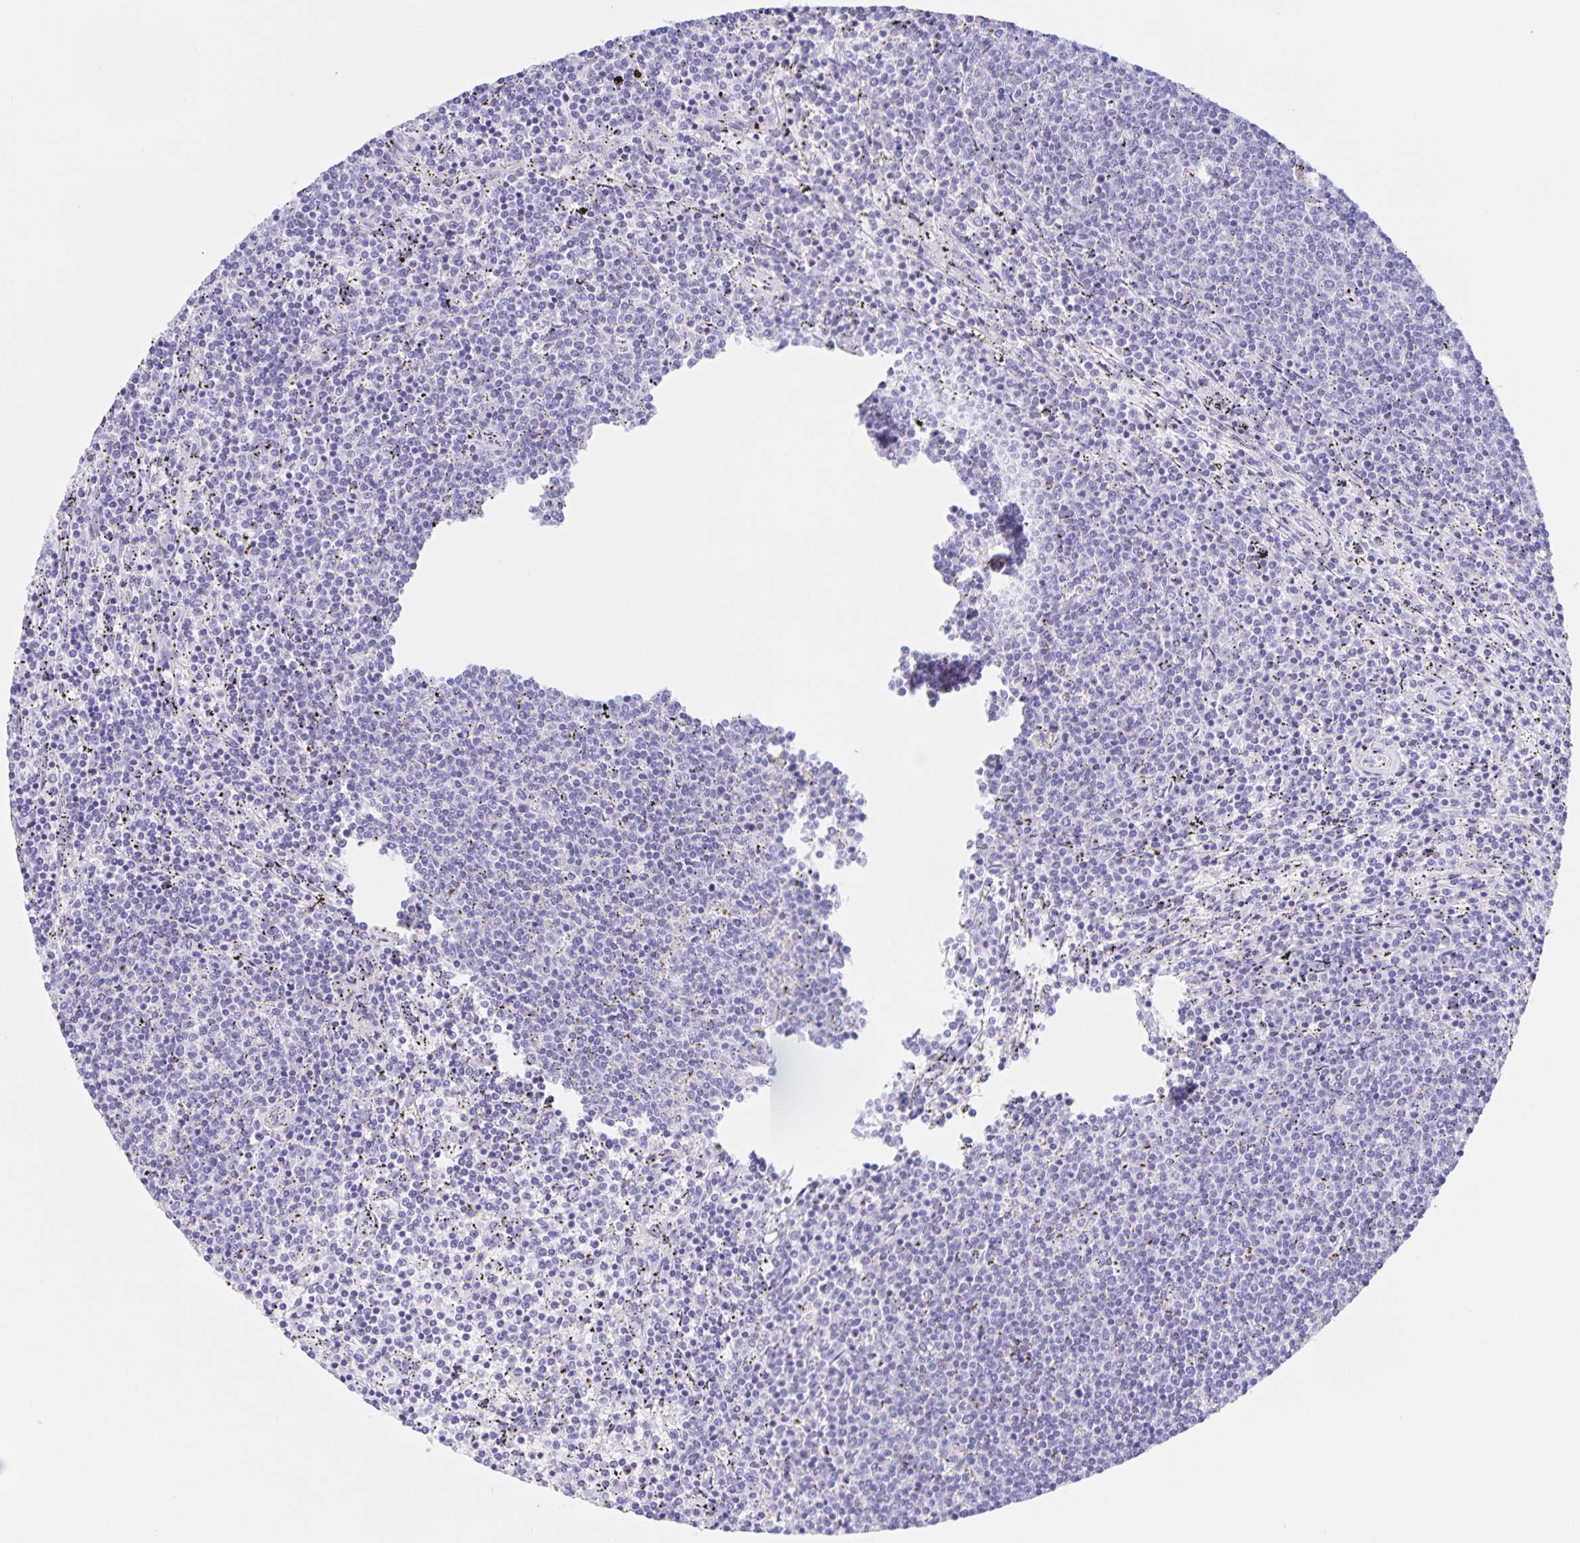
{"staining": {"intensity": "negative", "quantity": "none", "location": "none"}, "tissue": "lymphoma", "cell_type": "Tumor cells", "image_type": "cancer", "snomed": [{"axis": "morphology", "description": "Malignant lymphoma, non-Hodgkin's type, Low grade"}, {"axis": "topography", "description": "Spleen"}], "caption": "IHC image of neoplastic tissue: human low-grade malignant lymphoma, non-Hodgkin's type stained with DAB shows no significant protein expression in tumor cells.", "gene": "CATSPER4", "patient": {"sex": "female", "age": 50}}